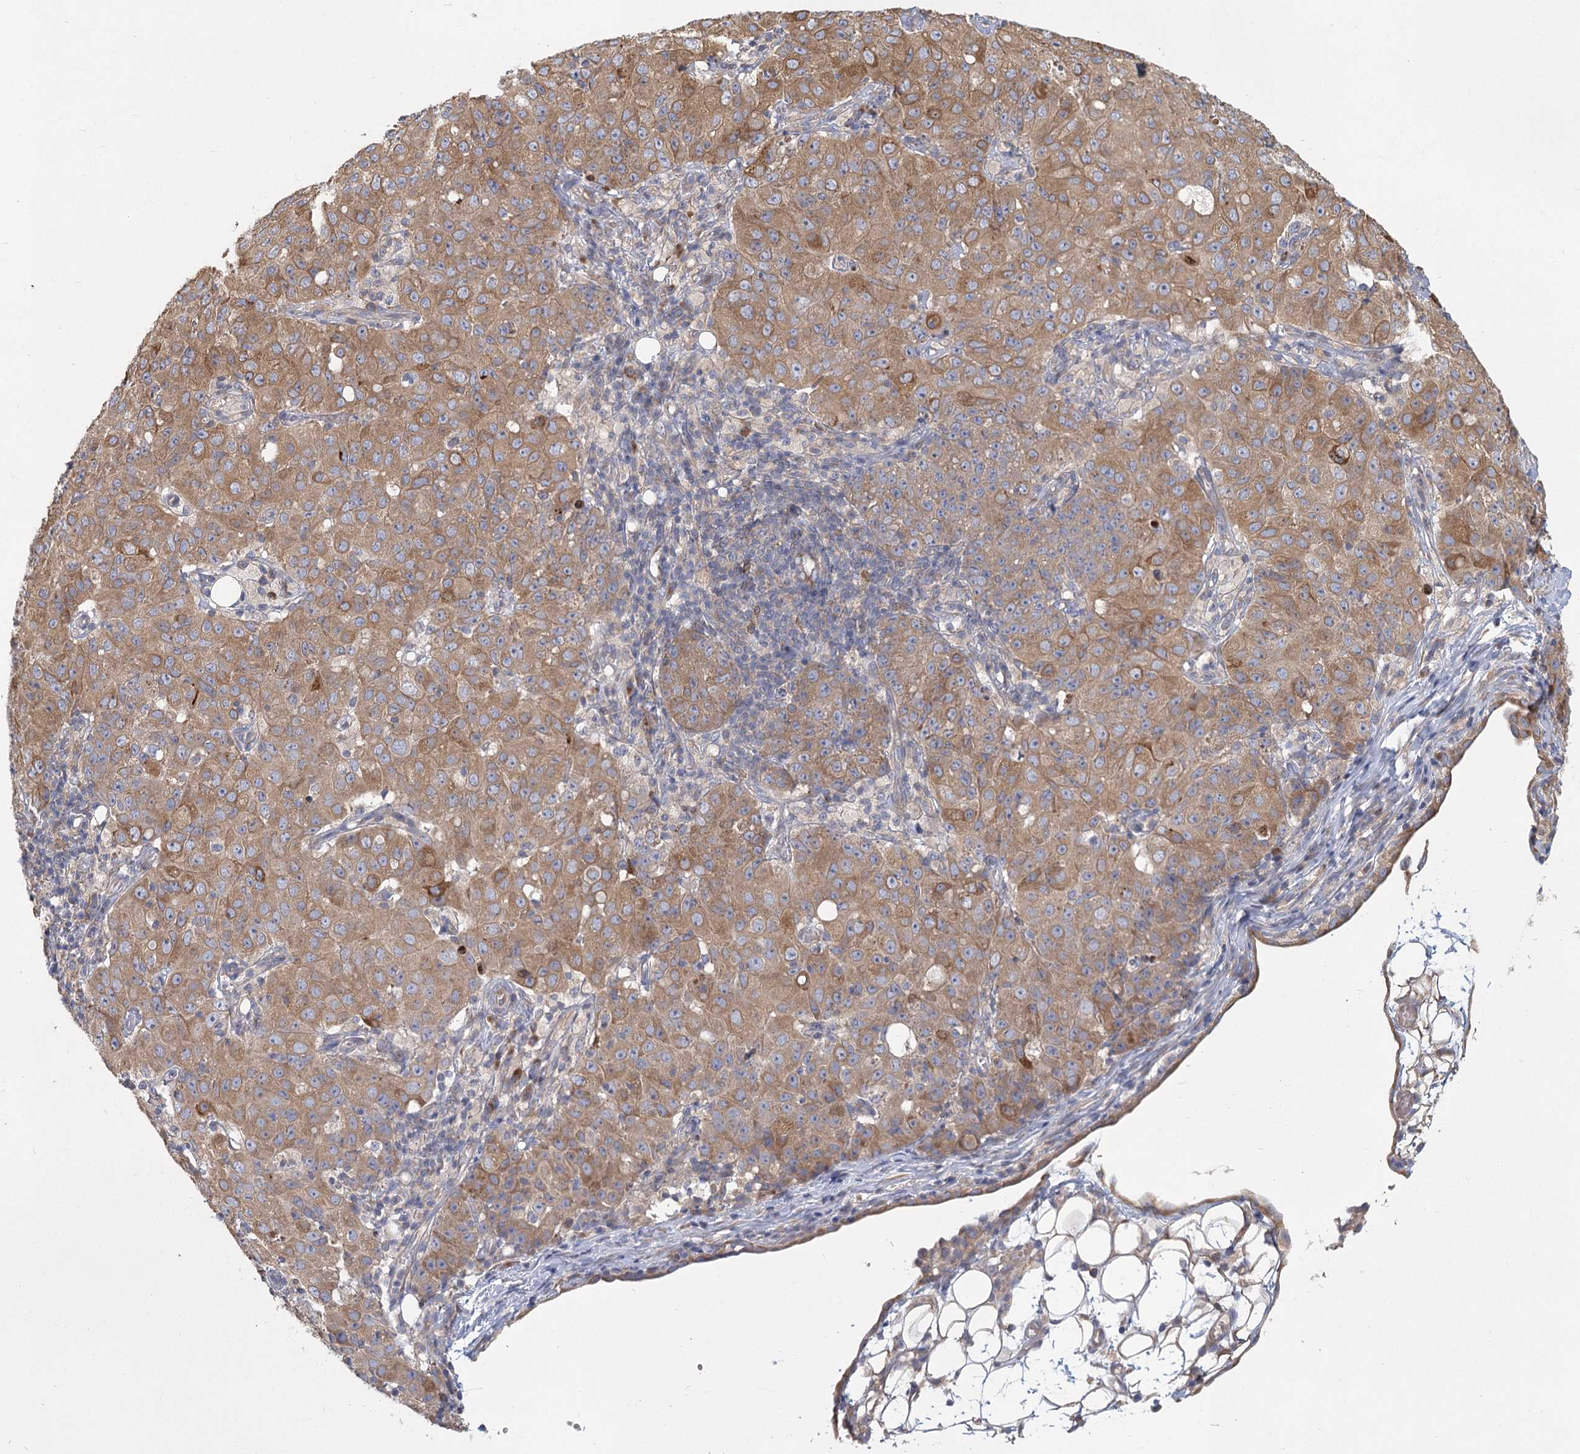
{"staining": {"intensity": "moderate", "quantity": ">75%", "location": "cytoplasmic/membranous"}, "tissue": "ovarian cancer", "cell_type": "Tumor cells", "image_type": "cancer", "snomed": [{"axis": "morphology", "description": "Carcinoma, endometroid"}, {"axis": "topography", "description": "Ovary"}], "caption": "Protein positivity by immunohistochemistry (IHC) reveals moderate cytoplasmic/membranous positivity in approximately >75% of tumor cells in ovarian endometroid carcinoma.", "gene": "CNTLN", "patient": {"sex": "female", "age": 42}}